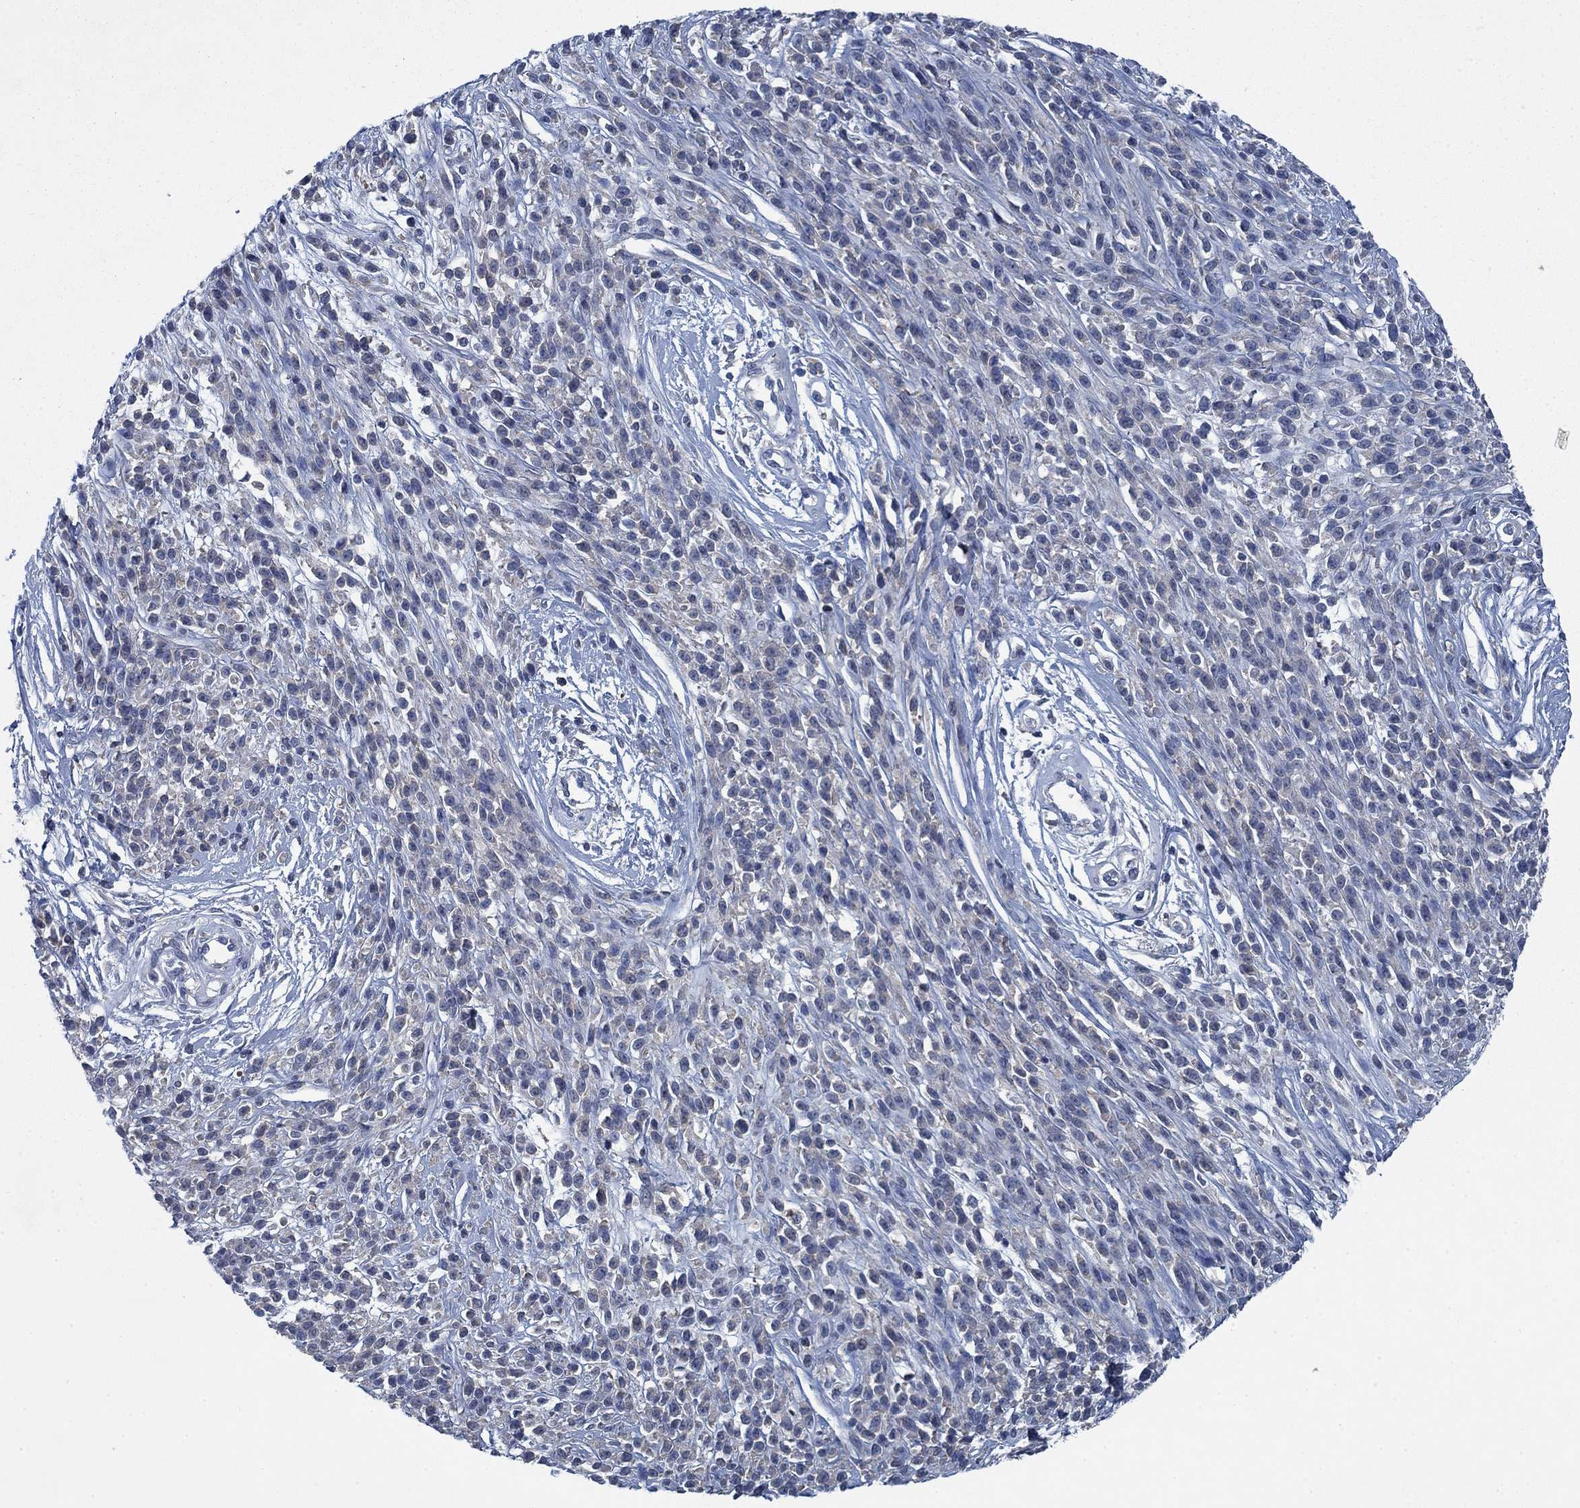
{"staining": {"intensity": "negative", "quantity": "none", "location": "none"}, "tissue": "melanoma", "cell_type": "Tumor cells", "image_type": "cancer", "snomed": [{"axis": "morphology", "description": "Malignant melanoma, NOS"}, {"axis": "topography", "description": "Skin"}, {"axis": "topography", "description": "Skin of trunk"}], "caption": "Immunohistochemical staining of human melanoma demonstrates no significant expression in tumor cells.", "gene": "PNMA8A", "patient": {"sex": "male", "age": 74}}